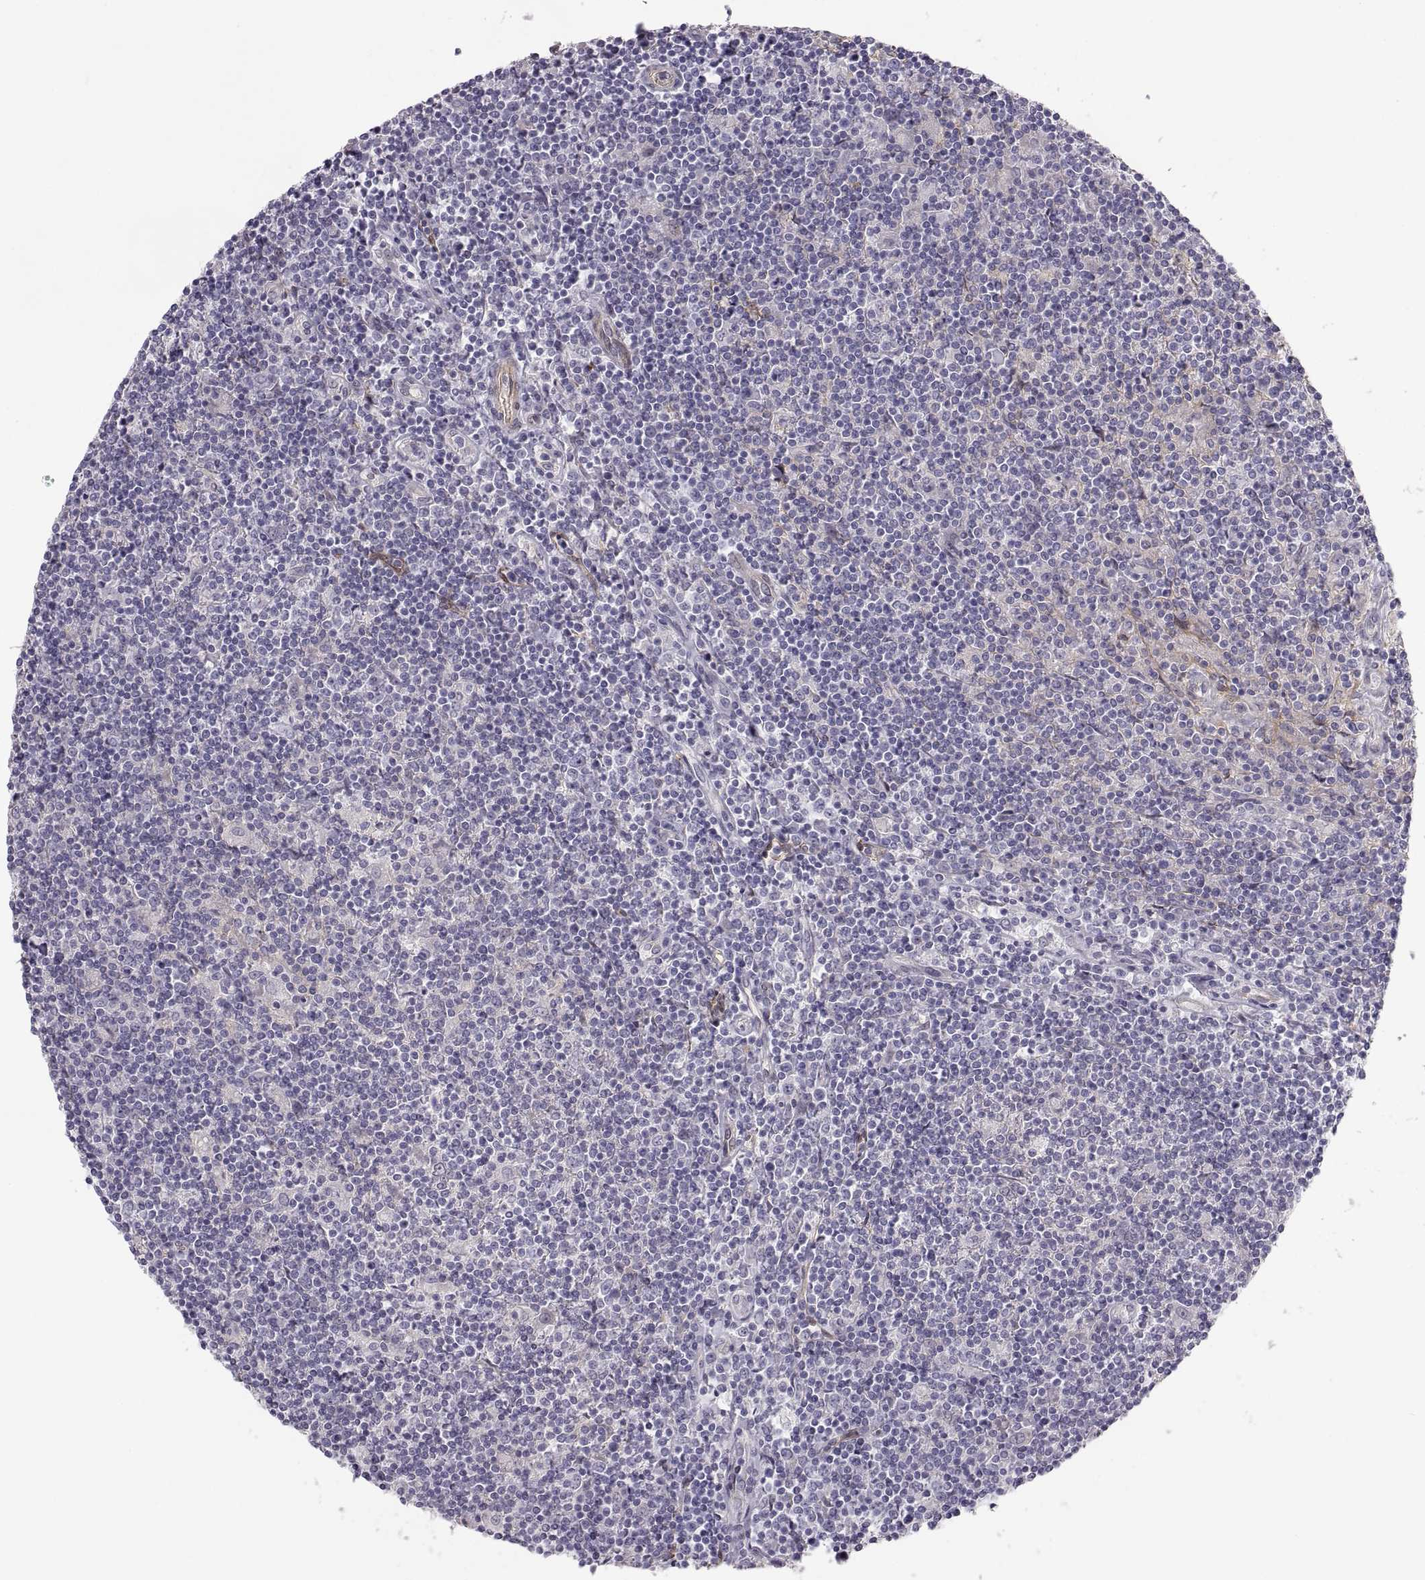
{"staining": {"intensity": "negative", "quantity": "none", "location": "none"}, "tissue": "lymphoma", "cell_type": "Tumor cells", "image_type": "cancer", "snomed": [{"axis": "morphology", "description": "Hodgkin's disease, NOS"}, {"axis": "topography", "description": "Lymph node"}], "caption": "A high-resolution micrograph shows immunohistochemistry (IHC) staining of lymphoma, which displays no significant staining in tumor cells.", "gene": "PGM5", "patient": {"sex": "male", "age": 40}}